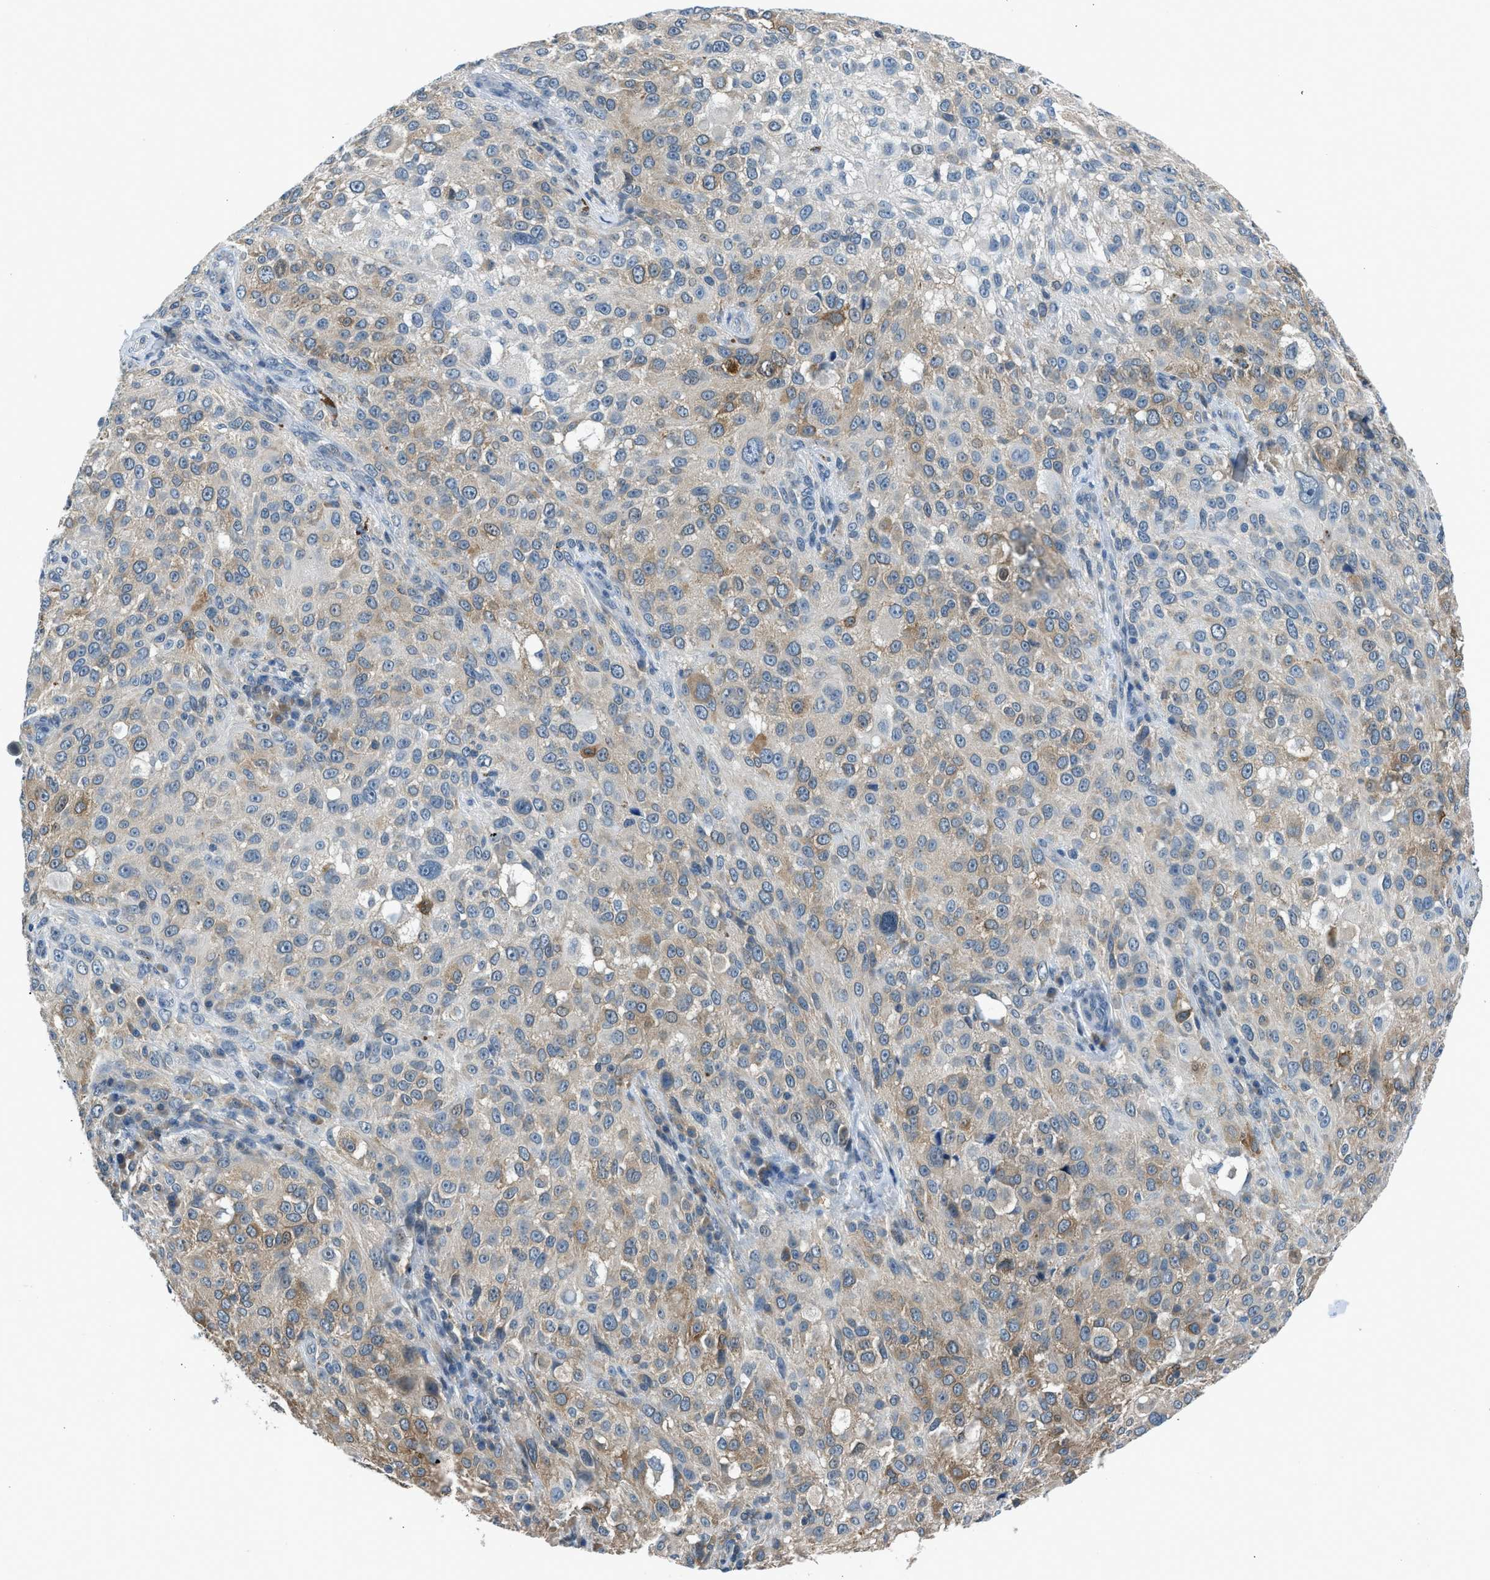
{"staining": {"intensity": "moderate", "quantity": ">75%", "location": "cytoplasmic/membranous"}, "tissue": "melanoma", "cell_type": "Tumor cells", "image_type": "cancer", "snomed": [{"axis": "morphology", "description": "Necrosis, NOS"}, {"axis": "morphology", "description": "Malignant melanoma, NOS"}, {"axis": "topography", "description": "Skin"}], "caption": "Melanoma stained for a protein (brown) shows moderate cytoplasmic/membranous positive positivity in about >75% of tumor cells.", "gene": "LMLN", "patient": {"sex": "female", "age": 87}}